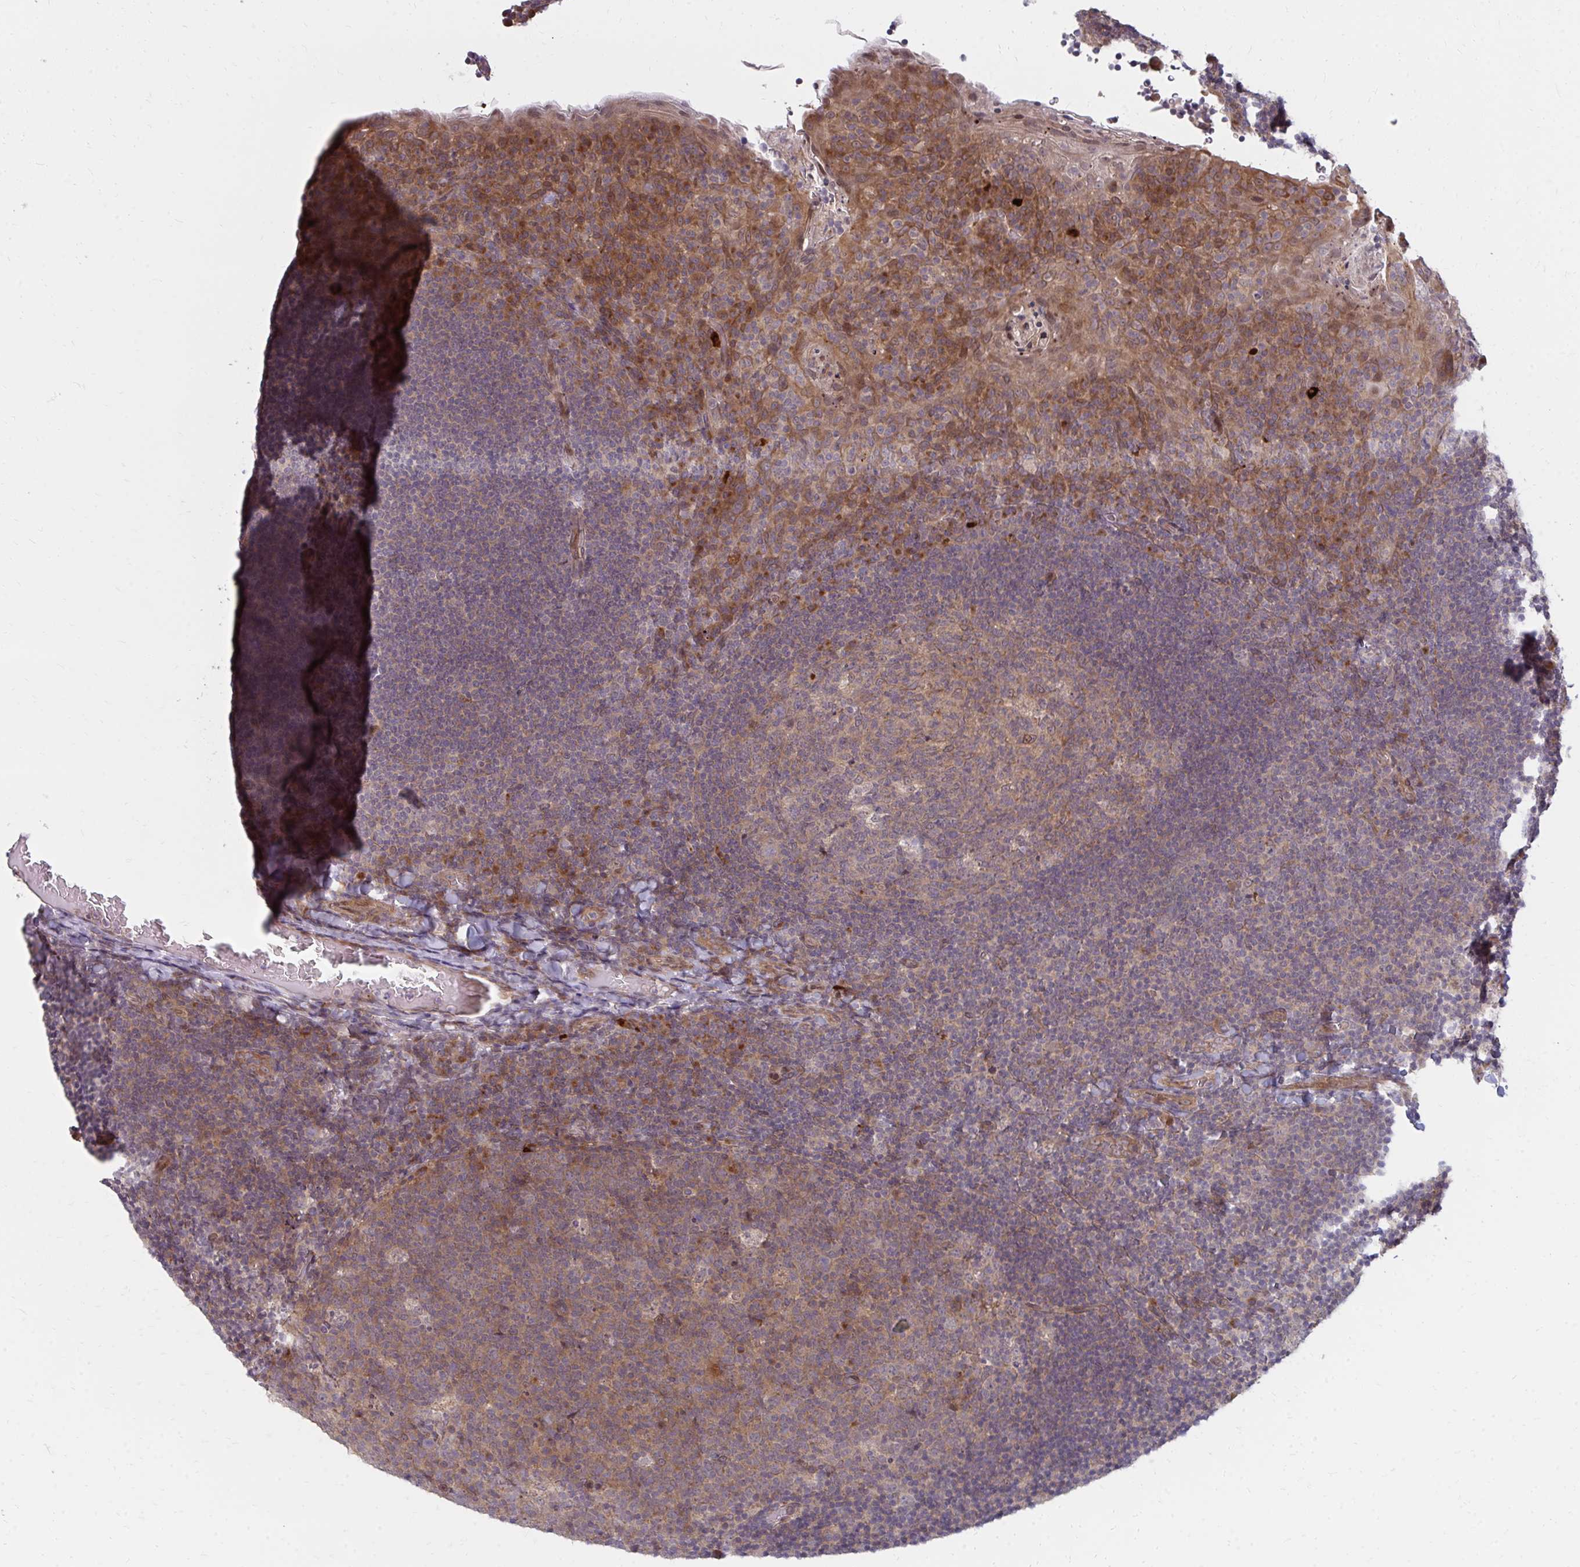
{"staining": {"intensity": "weak", "quantity": "<25%", "location": "cytoplasmic/membranous"}, "tissue": "tonsil", "cell_type": "Germinal center cells", "image_type": "normal", "snomed": [{"axis": "morphology", "description": "Normal tissue, NOS"}, {"axis": "topography", "description": "Tonsil"}], "caption": "Germinal center cells show no significant staining in unremarkable tonsil. (Stains: DAB immunohistochemistry (IHC) with hematoxylin counter stain, Microscopy: brightfield microscopy at high magnification).", "gene": "ZNF285", "patient": {"sex": "male", "age": 17}}